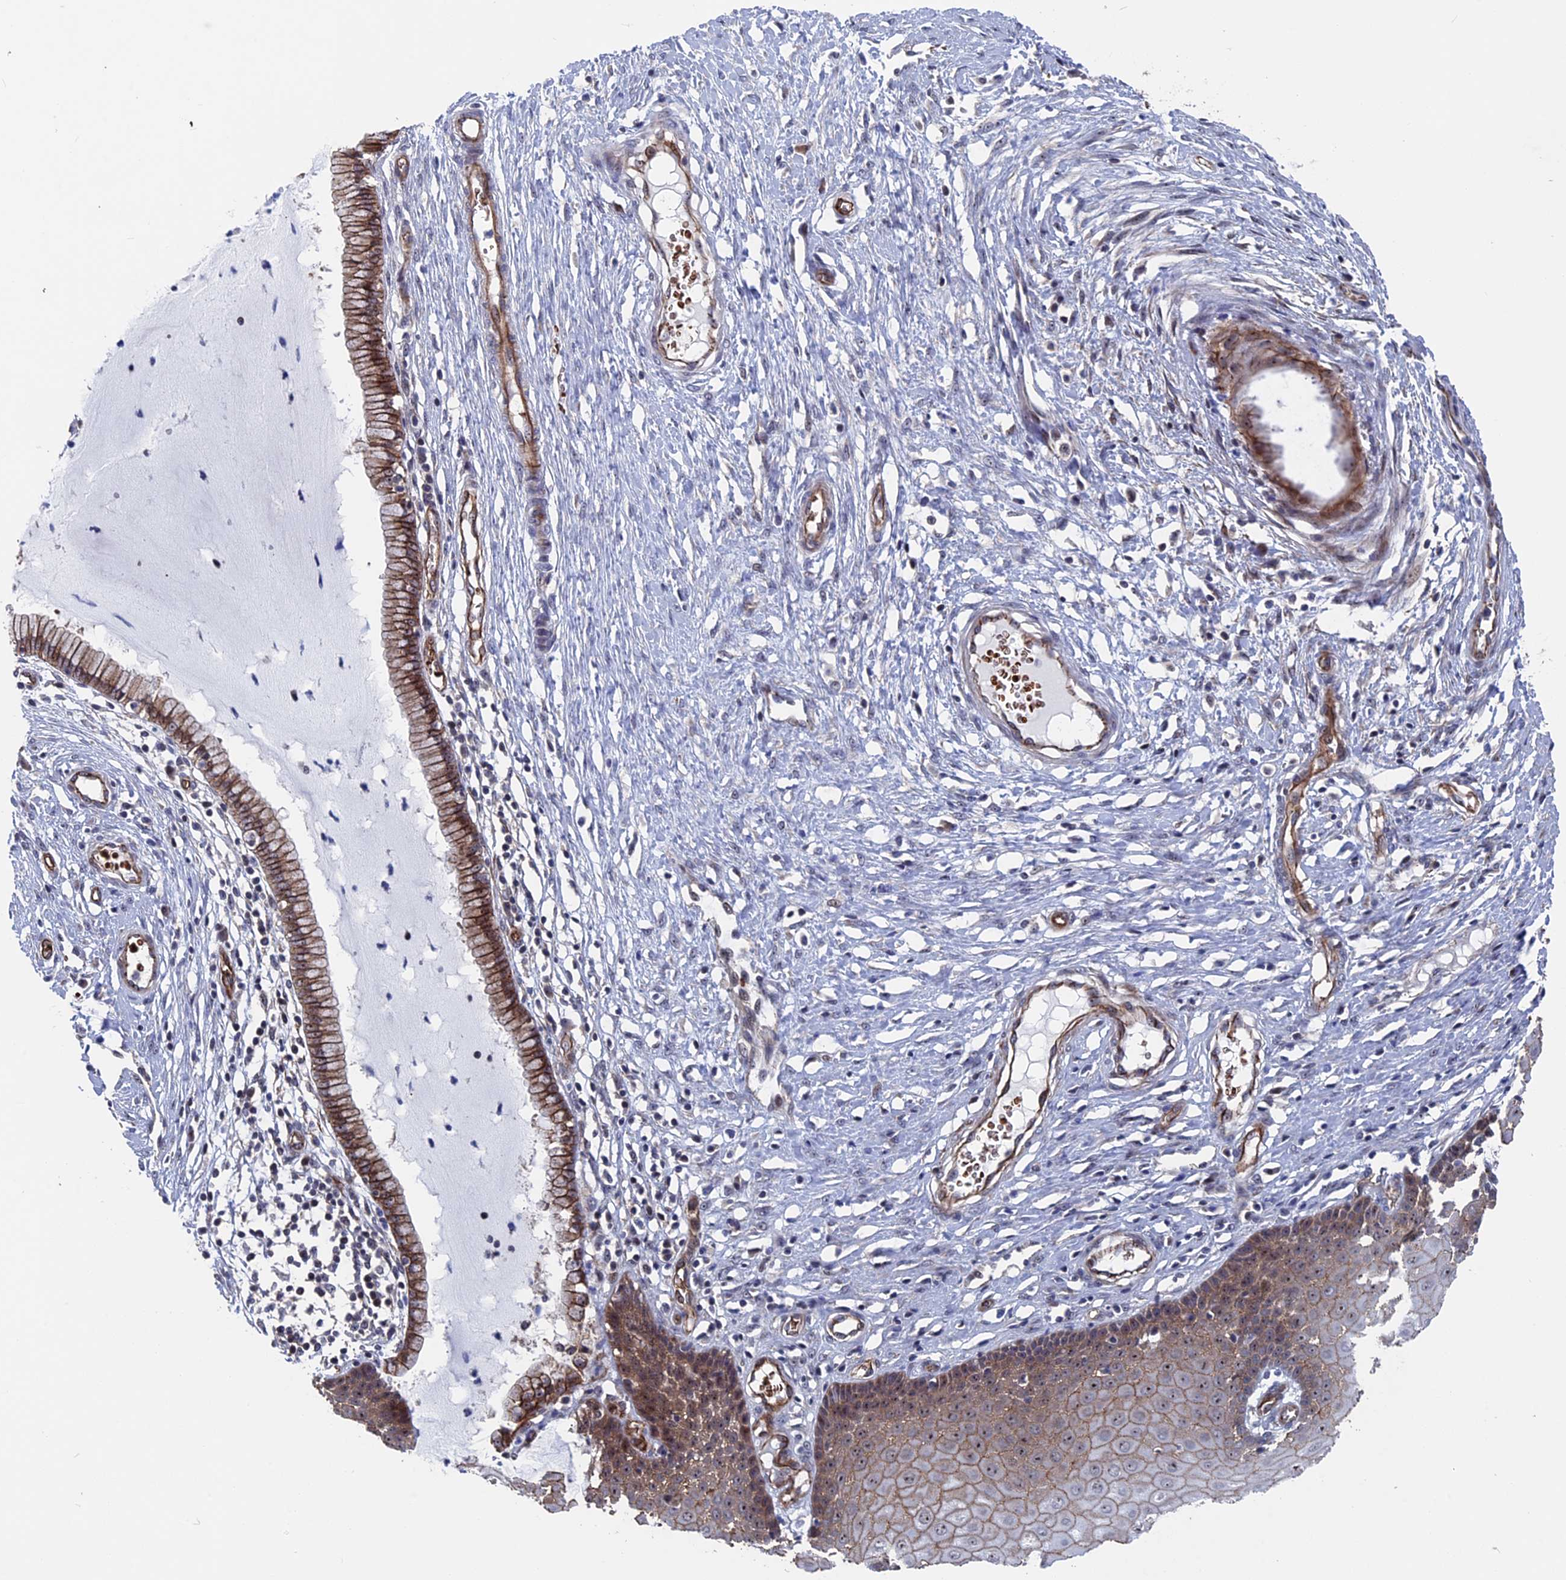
{"staining": {"intensity": "moderate", "quantity": ">75%", "location": "cytoplasmic/membranous,nuclear"}, "tissue": "cervix", "cell_type": "Glandular cells", "image_type": "normal", "snomed": [{"axis": "morphology", "description": "Normal tissue, NOS"}, {"axis": "topography", "description": "Cervix"}], "caption": "Protein staining exhibits moderate cytoplasmic/membranous,nuclear staining in about >75% of glandular cells in normal cervix.", "gene": "EXOSC9", "patient": {"sex": "female", "age": 55}}